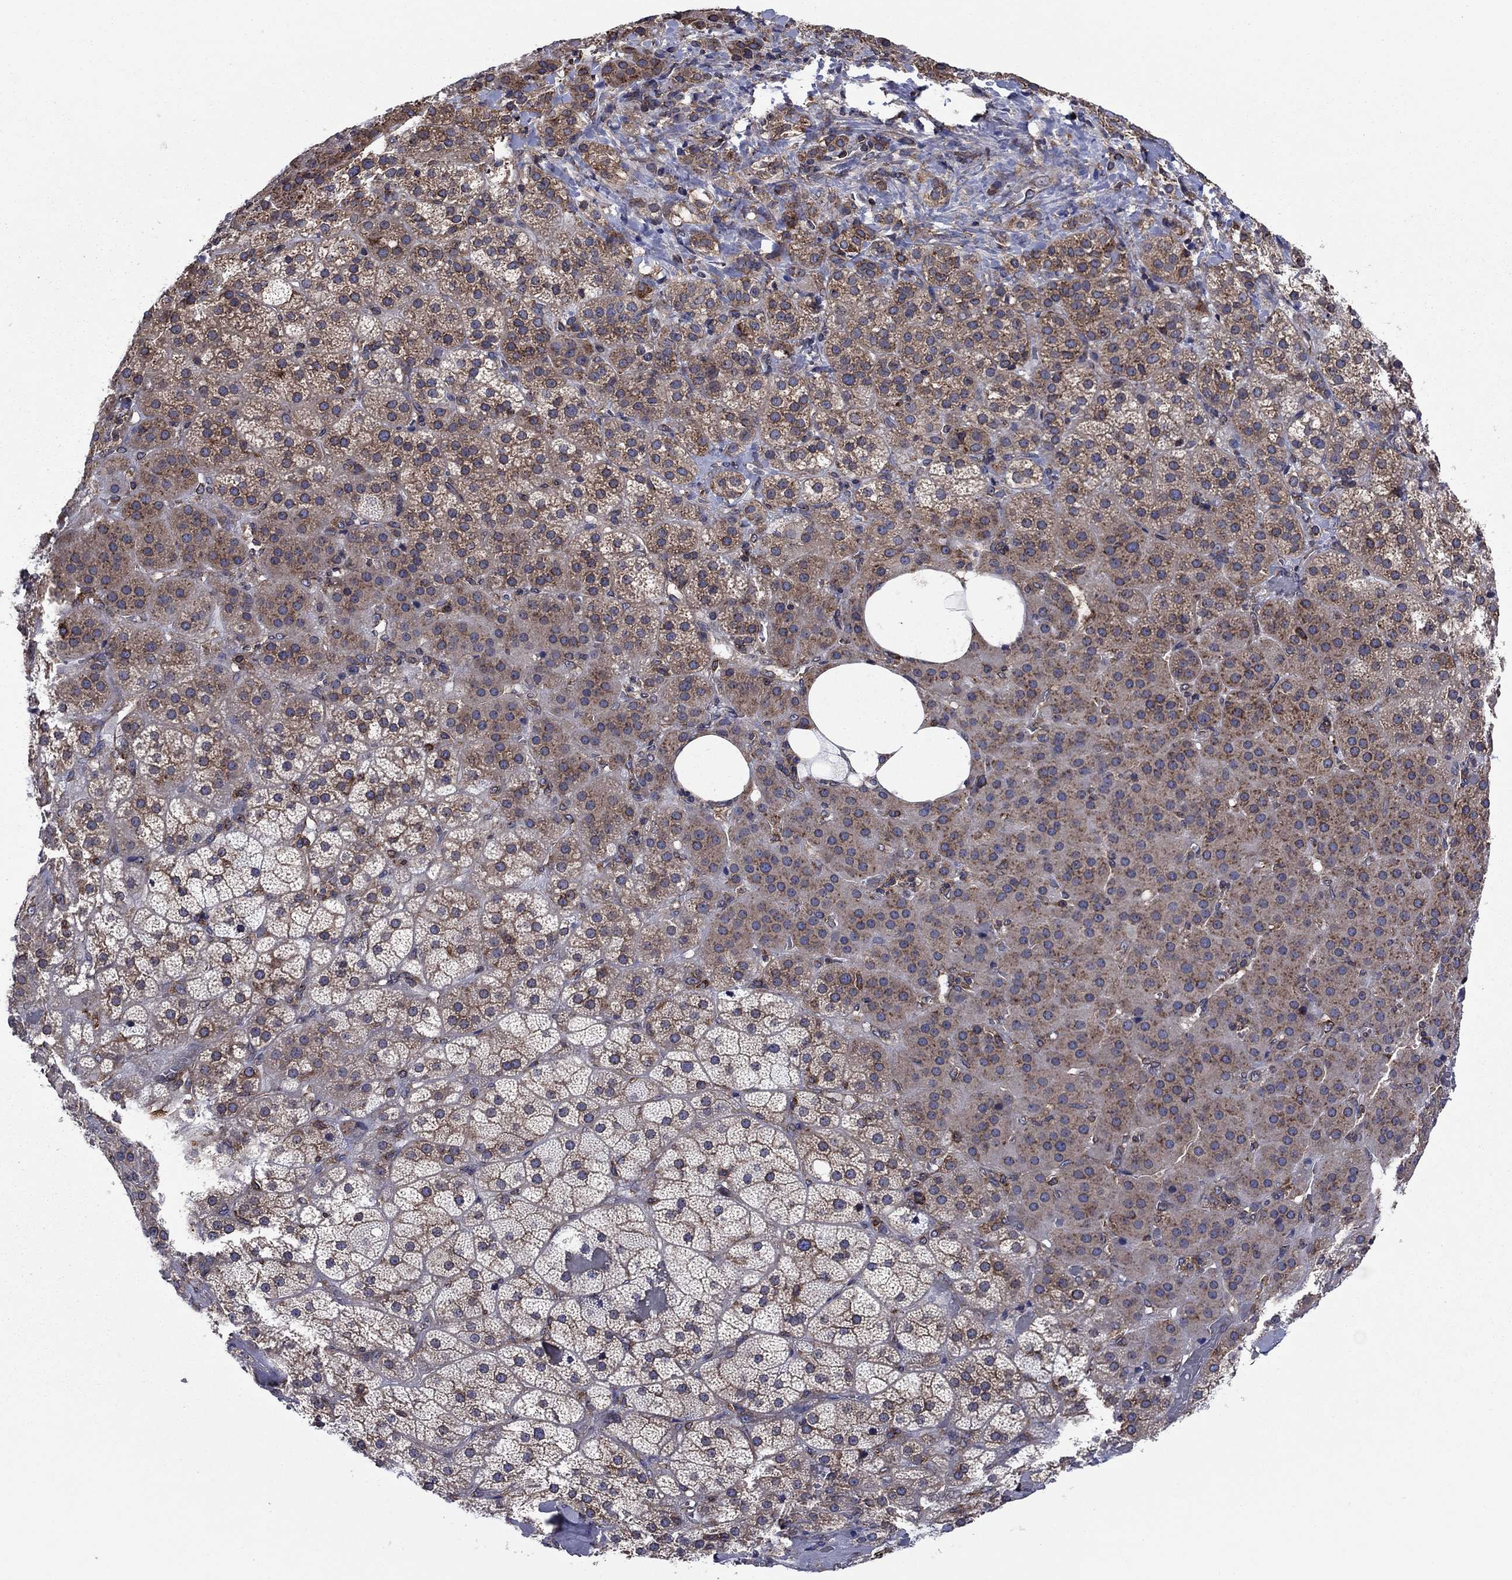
{"staining": {"intensity": "moderate", "quantity": "25%-75%", "location": "cytoplasmic/membranous"}, "tissue": "adrenal gland", "cell_type": "Glandular cells", "image_type": "normal", "snomed": [{"axis": "morphology", "description": "Normal tissue, NOS"}, {"axis": "topography", "description": "Adrenal gland"}], "caption": "Moderate cytoplasmic/membranous expression is appreciated in approximately 25%-75% of glandular cells in unremarkable adrenal gland.", "gene": "YBX1", "patient": {"sex": "male", "age": 57}}